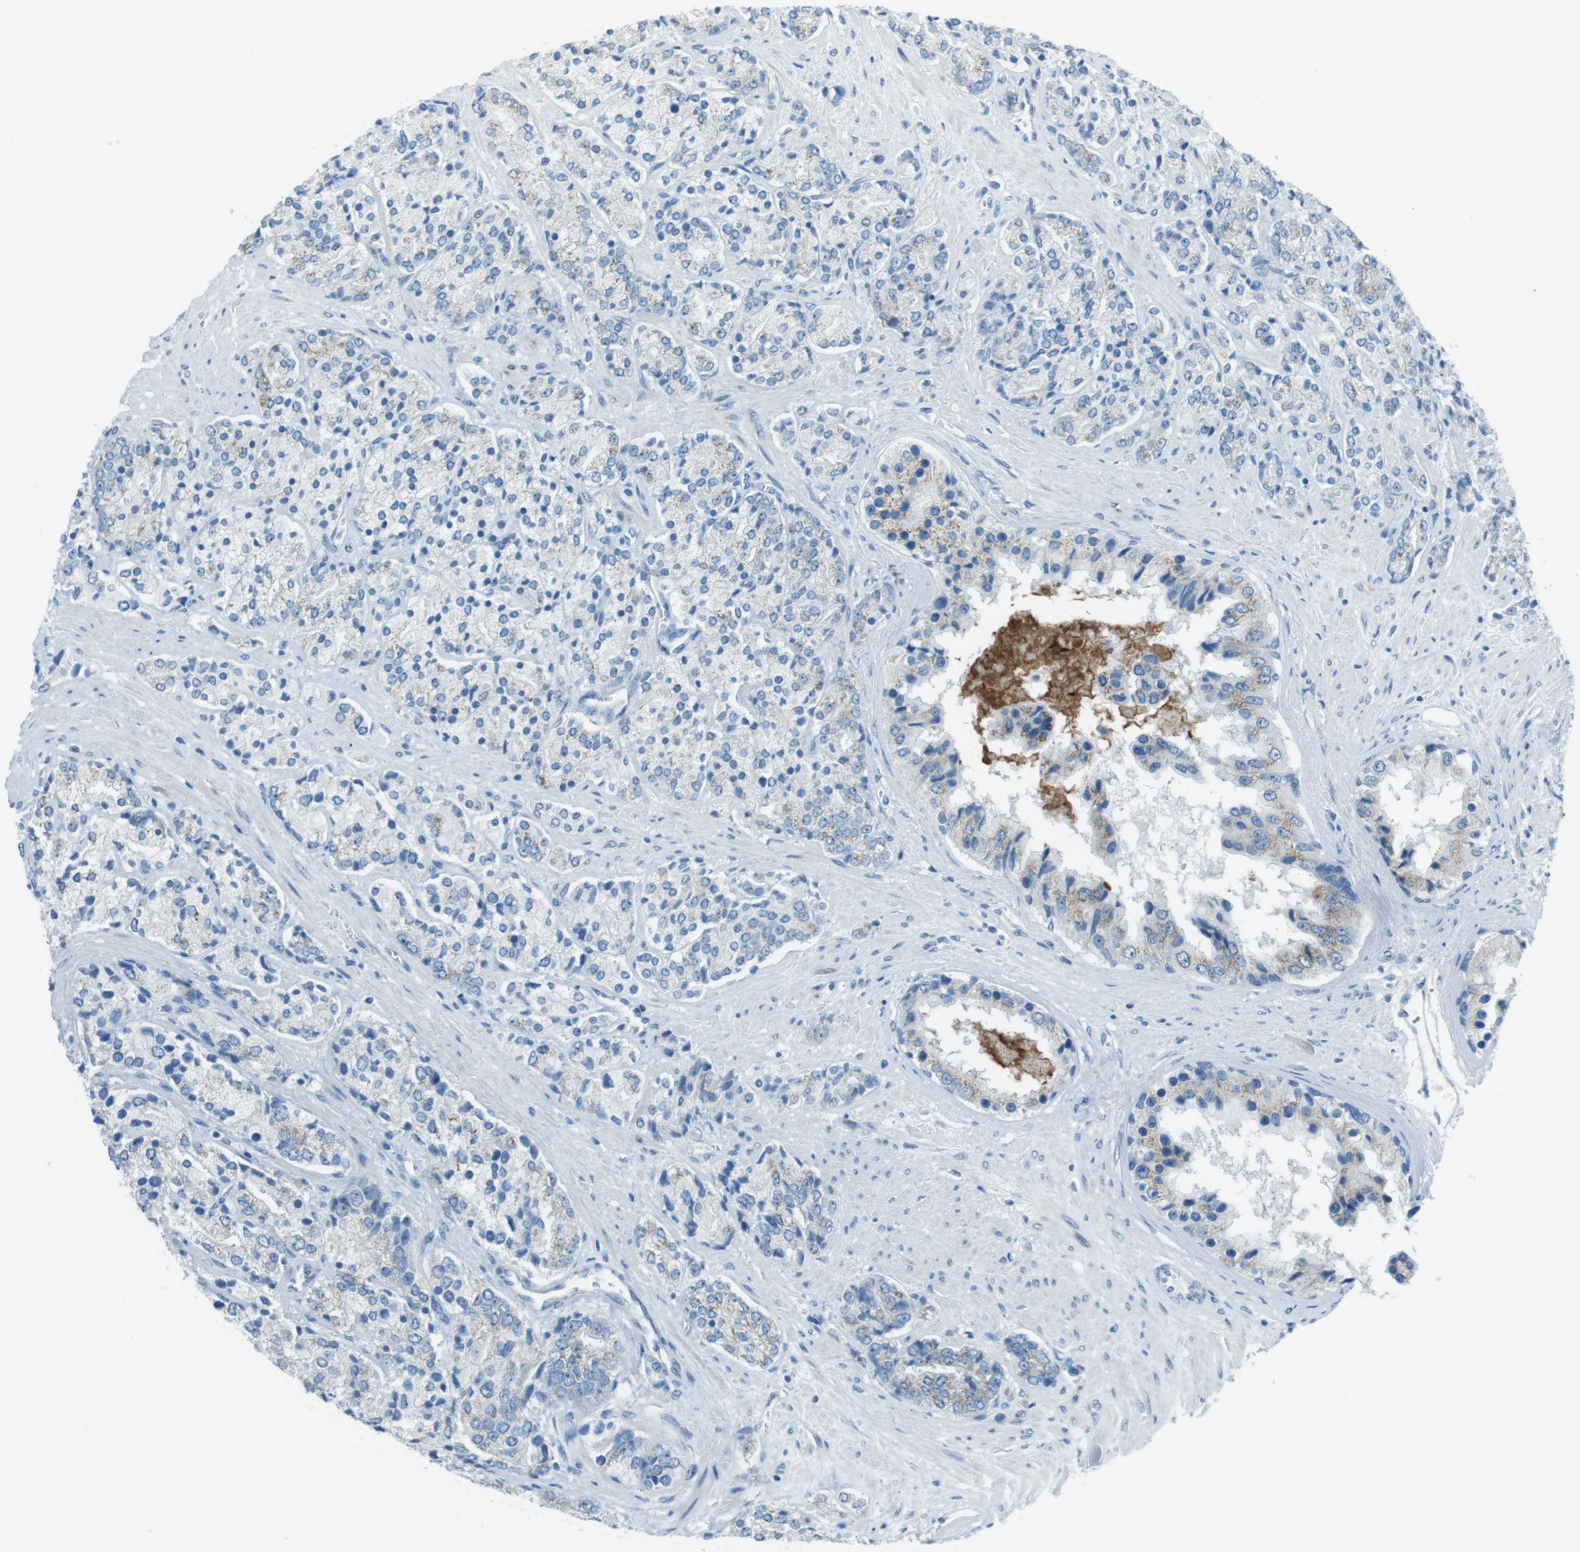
{"staining": {"intensity": "weak", "quantity": "<25%", "location": "cytoplasmic/membranous"}, "tissue": "prostate cancer", "cell_type": "Tumor cells", "image_type": "cancer", "snomed": [{"axis": "morphology", "description": "Adenocarcinoma, High grade"}, {"axis": "topography", "description": "Prostate"}], "caption": "Tumor cells show no significant positivity in prostate cancer (high-grade adenocarcinoma). Nuclei are stained in blue.", "gene": "TXNDC15", "patient": {"sex": "male", "age": 71}}